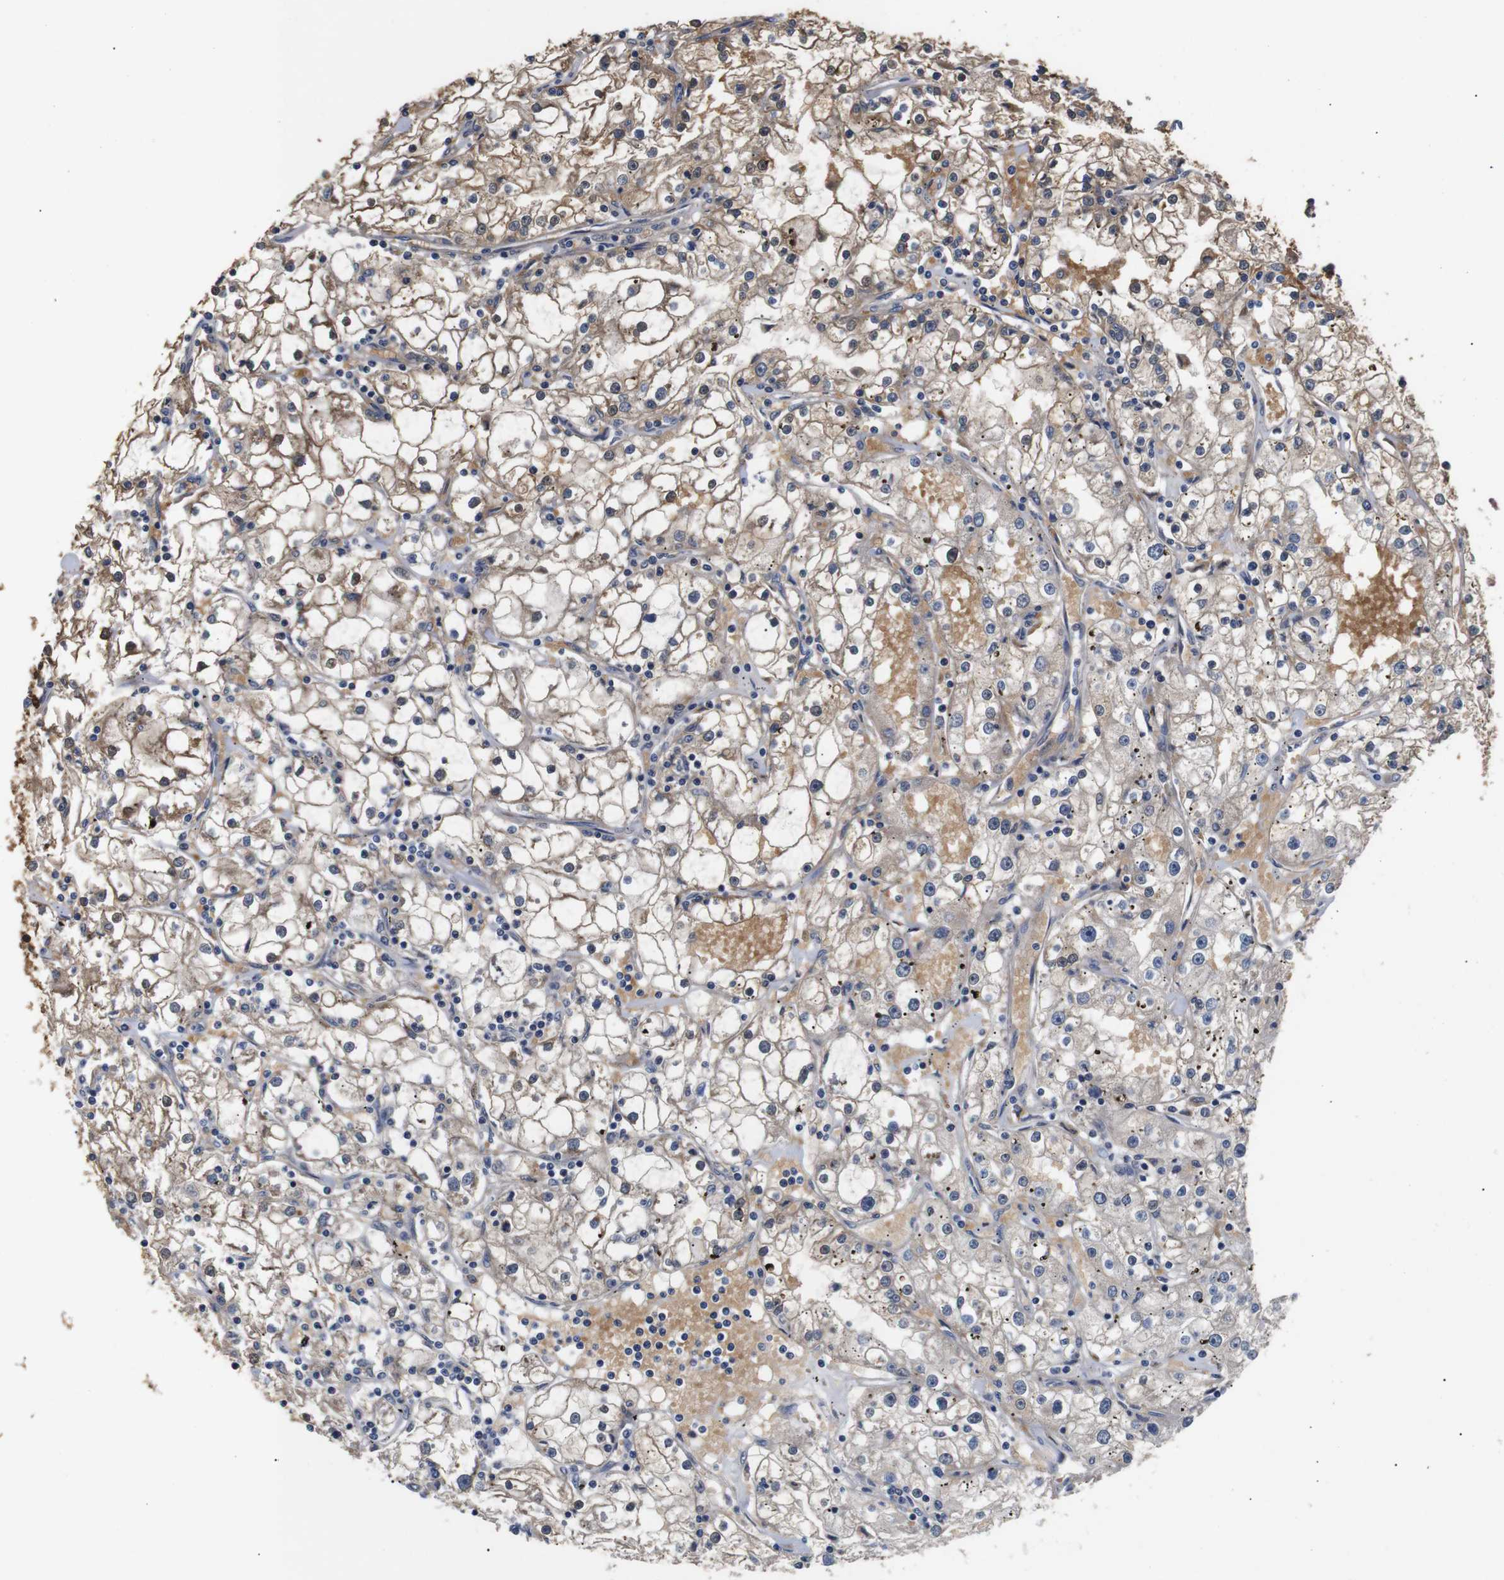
{"staining": {"intensity": "moderate", "quantity": ">75%", "location": "cytoplasmic/membranous"}, "tissue": "renal cancer", "cell_type": "Tumor cells", "image_type": "cancer", "snomed": [{"axis": "morphology", "description": "Adenocarcinoma, NOS"}, {"axis": "topography", "description": "Kidney"}], "caption": "There is medium levels of moderate cytoplasmic/membranous staining in tumor cells of renal adenocarcinoma, as demonstrated by immunohistochemical staining (brown color).", "gene": "DDR1", "patient": {"sex": "male", "age": 56}}